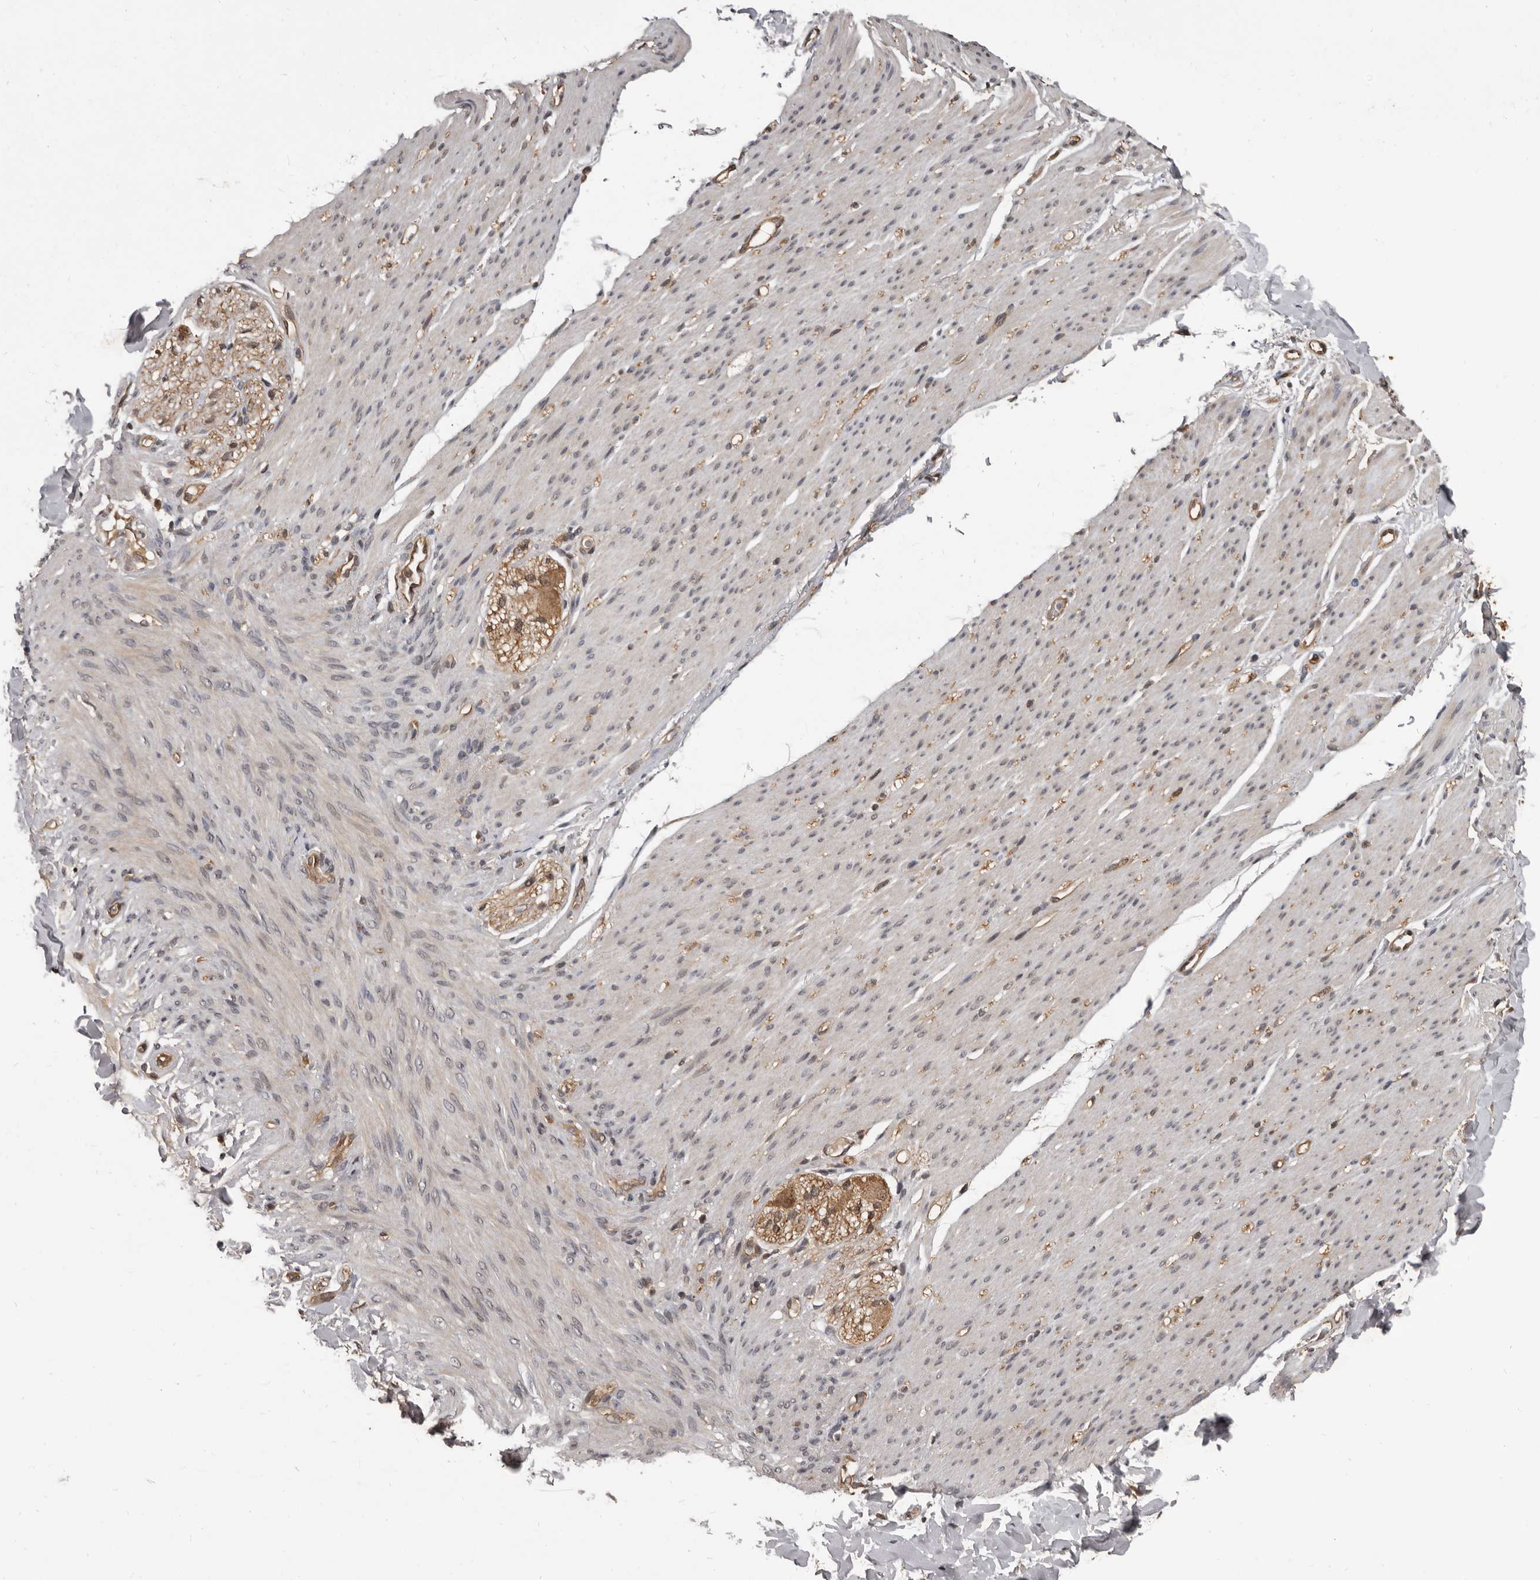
{"staining": {"intensity": "moderate", "quantity": "<25%", "location": "cytoplasmic/membranous"}, "tissue": "smooth muscle", "cell_type": "Smooth muscle cells", "image_type": "normal", "snomed": [{"axis": "morphology", "description": "Normal tissue, NOS"}, {"axis": "topography", "description": "Colon"}, {"axis": "topography", "description": "Peripheral nerve tissue"}], "caption": "A brown stain highlights moderate cytoplasmic/membranous positivity of a protein in smooth muscle cells of normal human smooth muscle. (DAB (3,3'-diaminobenzidine) IHC, brown staining for protein, blue staining for nuclei).", "gene": "AHR", "patient": {"sex": "female", "age": 61}}